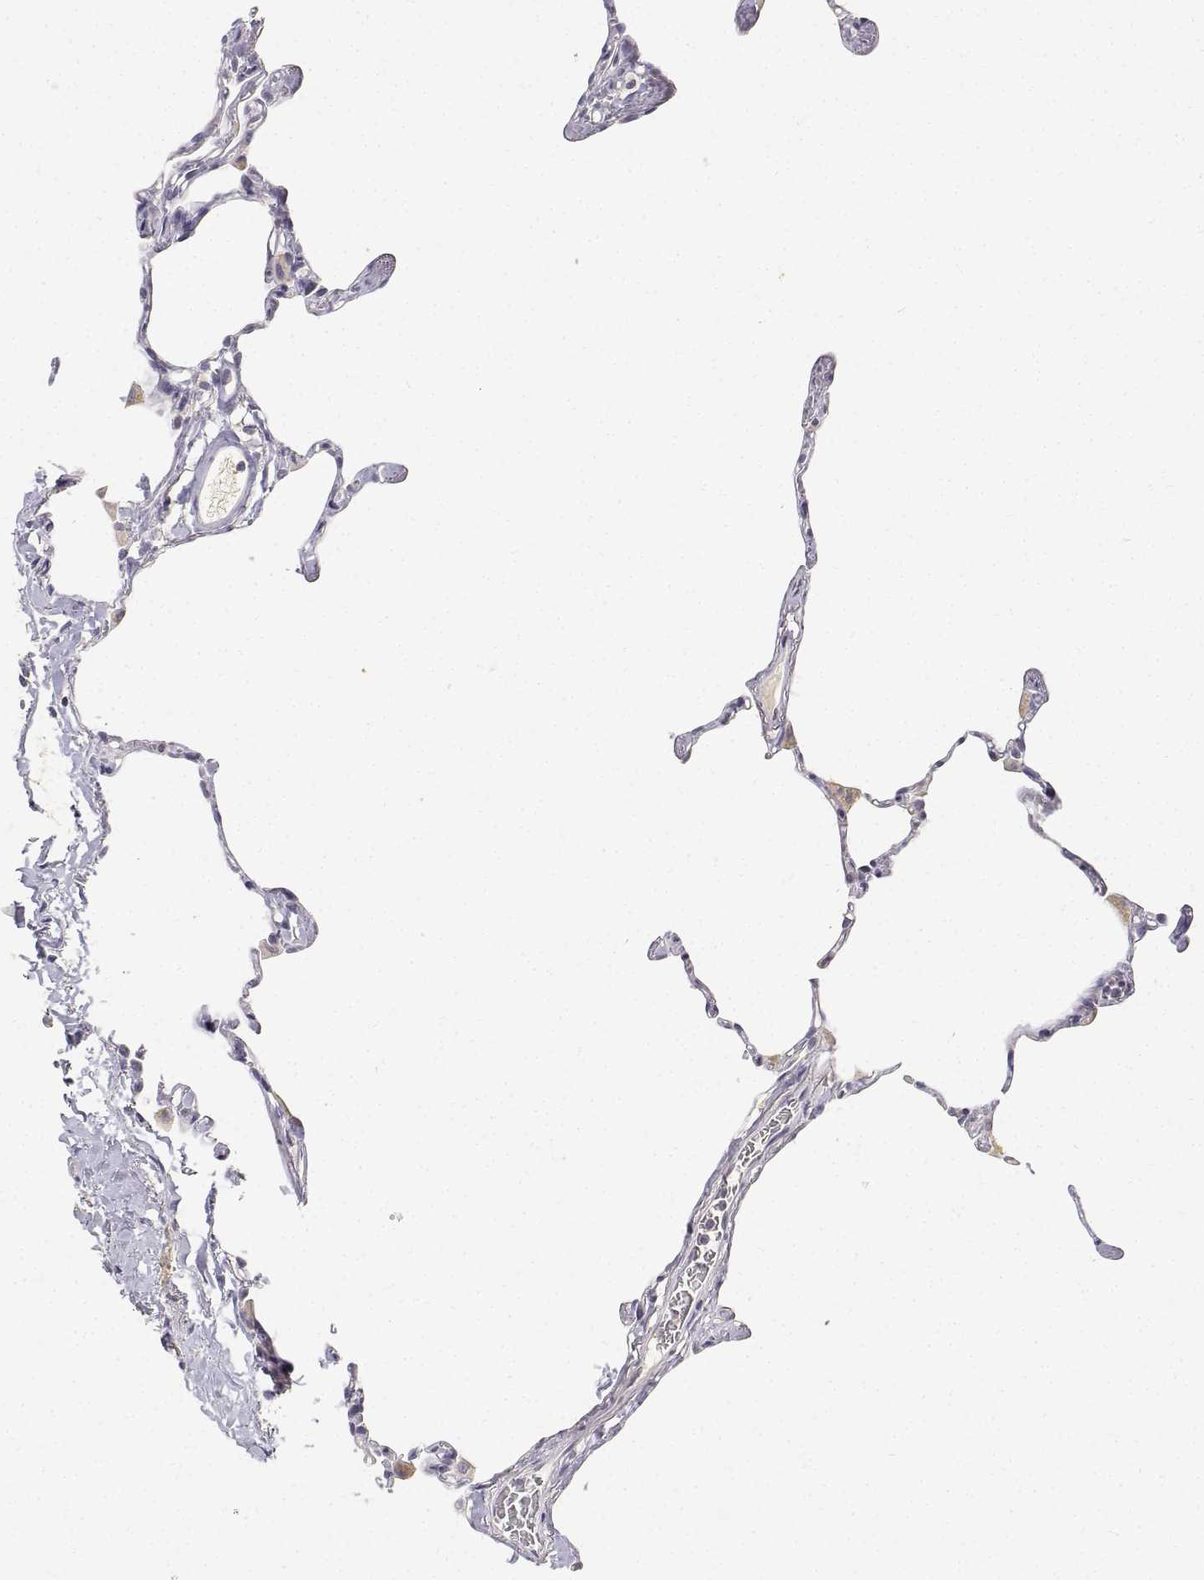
{"staining": {"intensity": "negative", "quantity": "none", "location": "none"}, "tissue": "lung", "cell_type": "Alveolar cells", "image_type": "normal", "snomed": [{"axis": "morphology", "description": "Normal tissue, NOS"}, {"axis": "topography", "description": "Lung"}], "caption": "Protein analysis of unremarkable lung exhibits no significant positivity in alveolar cells.", "gene": "PAEP", "patient": {"sex": "male", "age": 65}}